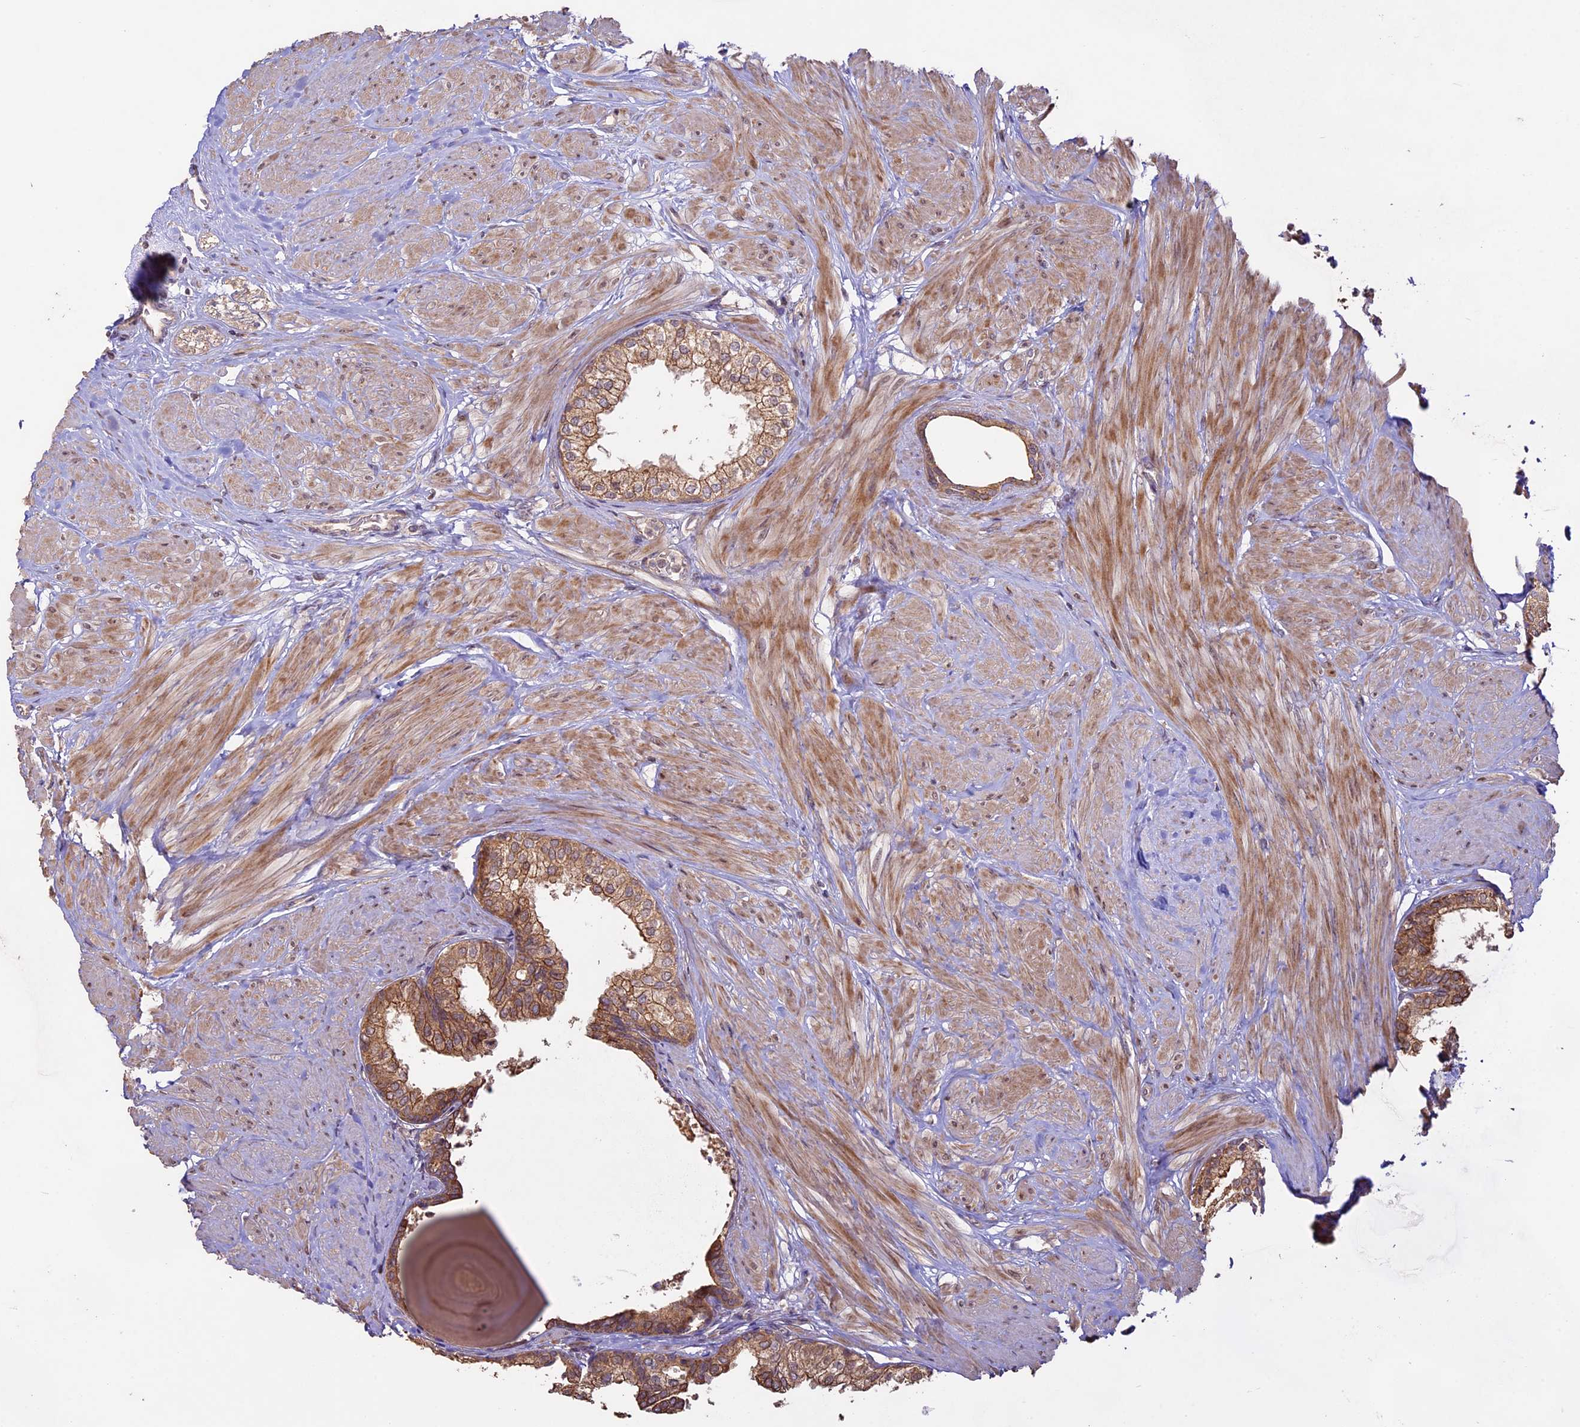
{"staining": {"intensity": "strong", "quantity": ">75%", "location": "cytoplasmic/membranous"}, "tissue": "prostate", "cell_type": "Glandular cells", "image_type": "normal", "snomed": [{"axis": "morphology", "description": "Normal tissue, NOS"}, {"axis": "topography", "description": "Prostate"}], "caption": "Protein analysis of normal prostate displays strong cytoplasmic/membranous staining in about >75% of glandular cells. (IHC, brightfield microscopy, high magnification).", "gene": "BCAS4", "patient": {"sex": "male", "age": 48}}